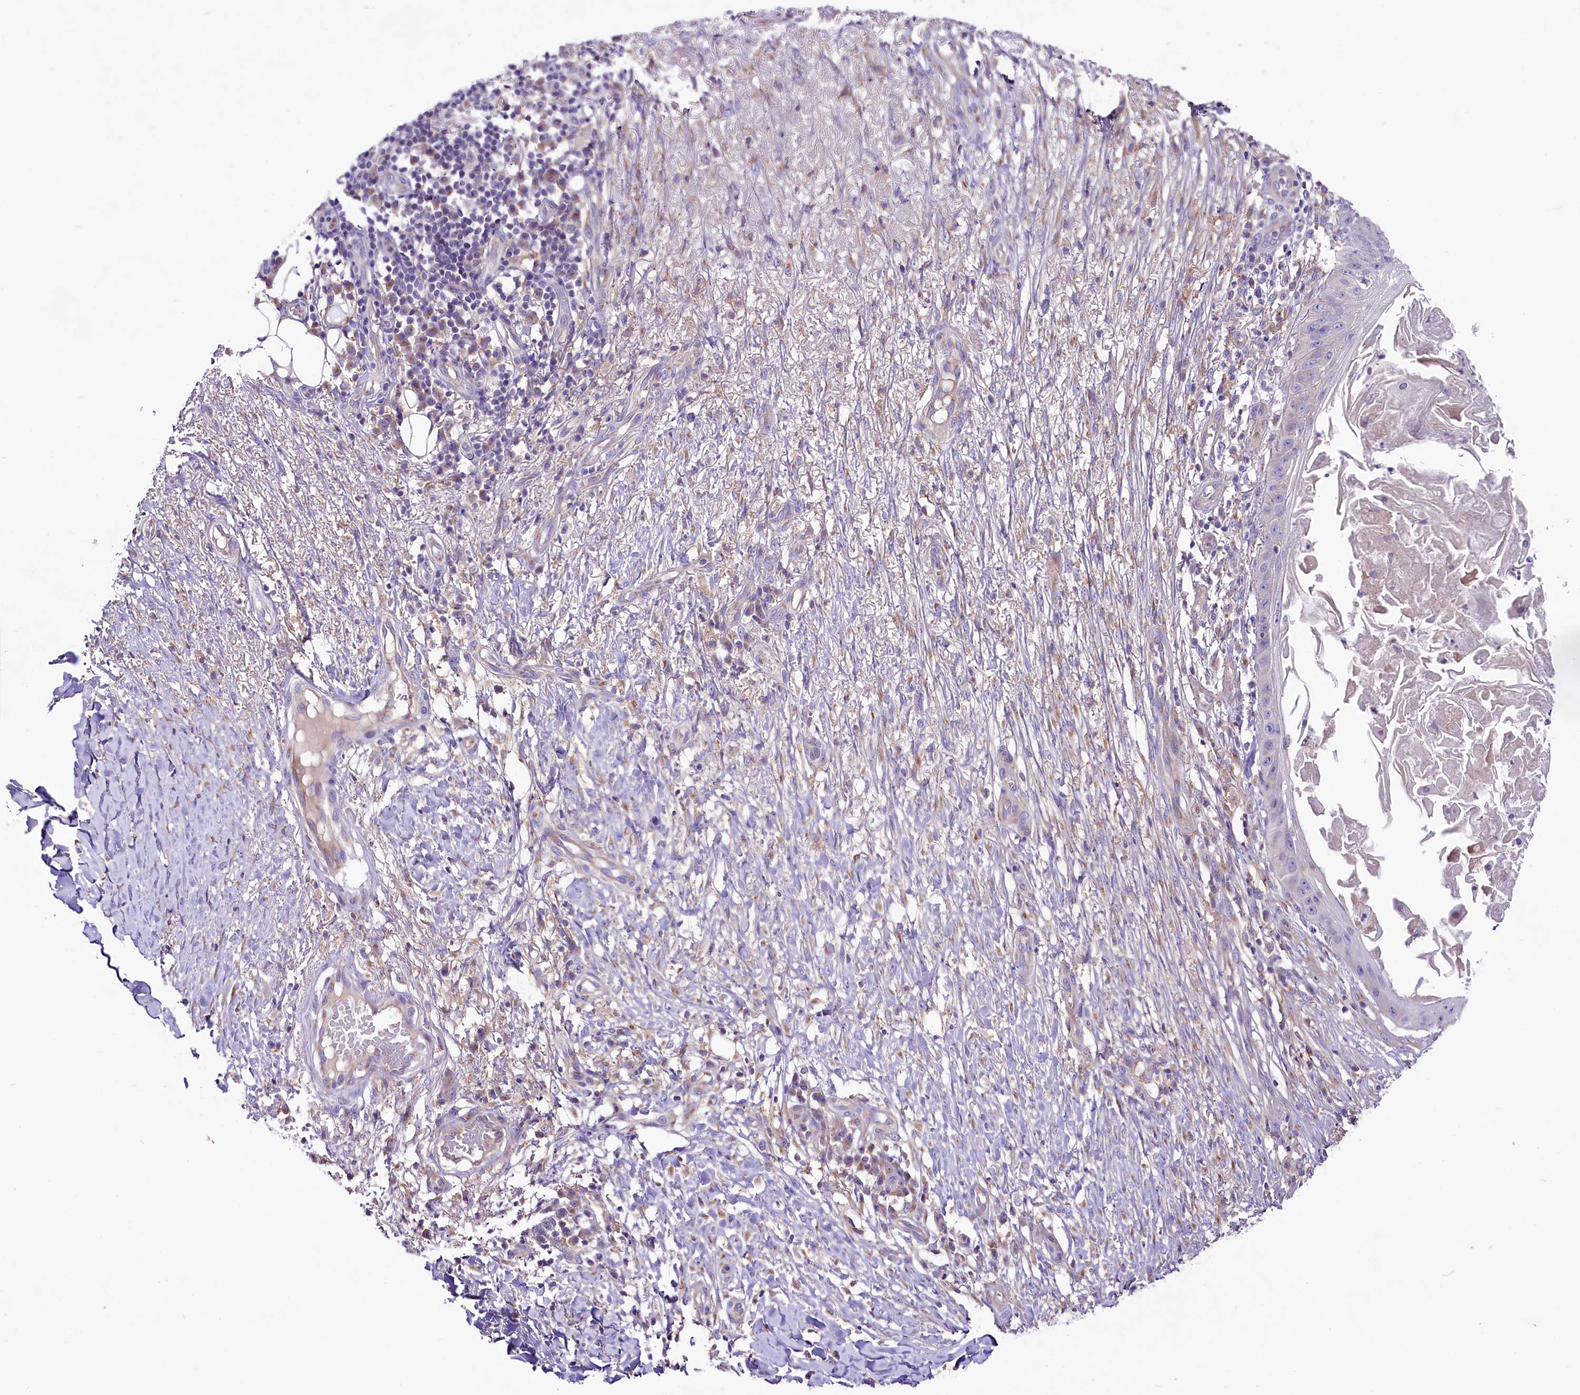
{"staining": {"intensity": "negative", "quantity": "none", "location": "none"}, "tissue": "skin cancer", "cell_type": "Tumor cells", "image_type": "cancer", "snomed": [{"axis": "morphology", "description": "Squamous cell carcinoma, NOS"}, {"axis": "topography", "description": "Skin"}], "caption": "DAB immunohistochemical staining of human skin squamous cell carcinoma shows no significant expression in tumor cells. (DAB immunohistochemistry (IHC) with hematoxylin counter stain).", "gene": "PEMT", "patient": {"sex": "male", "age": 70}}